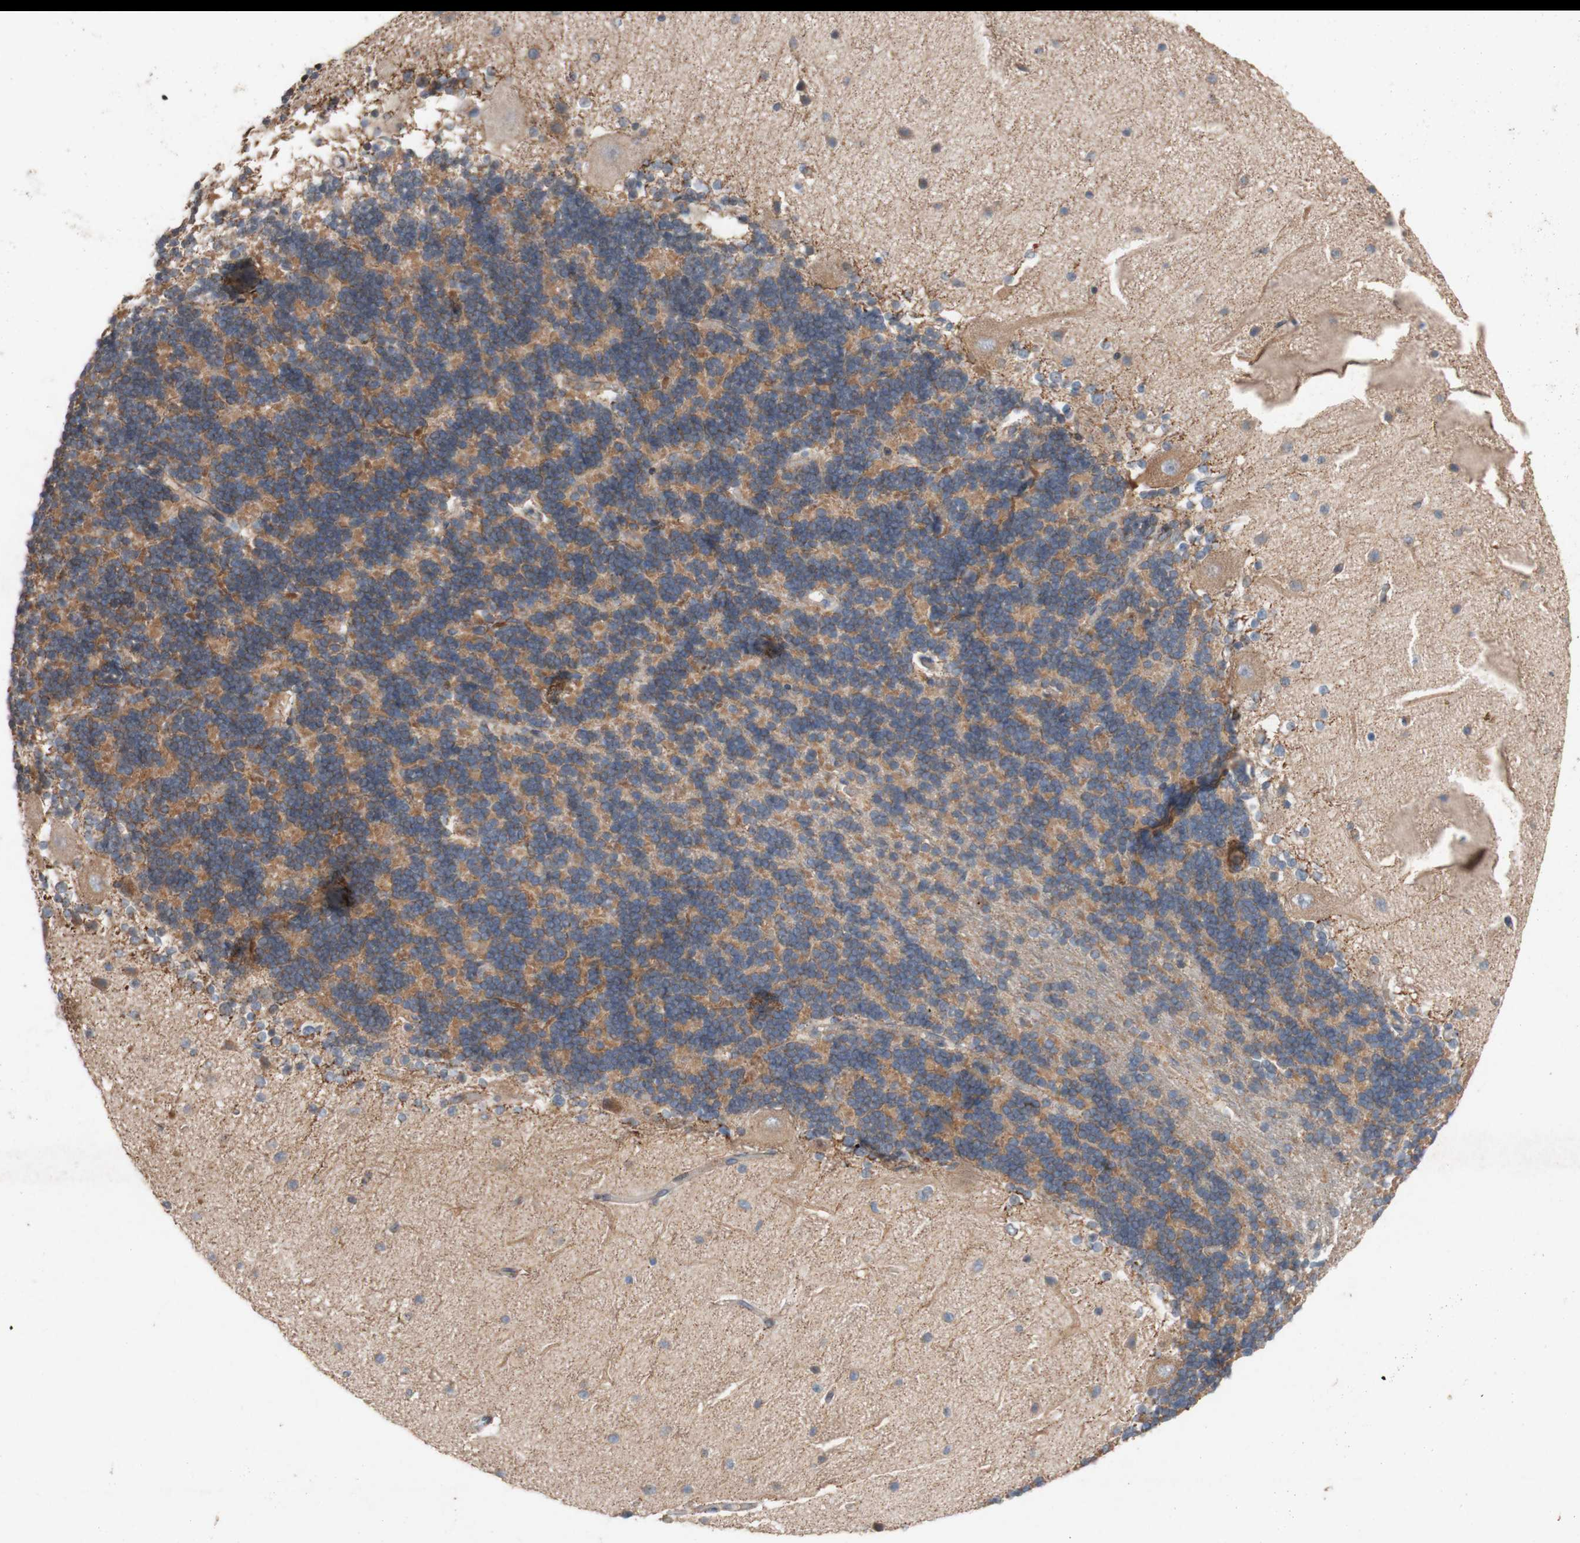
{"staining": {"intensity": "moderate", "quantity": ">75%", "location": "cytoplasmic/membranous"}, "tissue": "cerebellum", "cell_type": "Cells in granular layer", "image_type": "normal", "snomed": [{"axis": "morphology", "description": "Normal tissue, NOS"}, {"axis": "topography", "description": "Cerebellum"}], "caption": "Immunohistochemistry photomicrograph of normal cerebellum stained for a protein (brown), which demonstrates medium levels of moderate cytoplasmic/membranous positivity in approximately >75% of cells in granular layer.", "gene": "TST", "patient": {"sex": "female", "age": 54}}